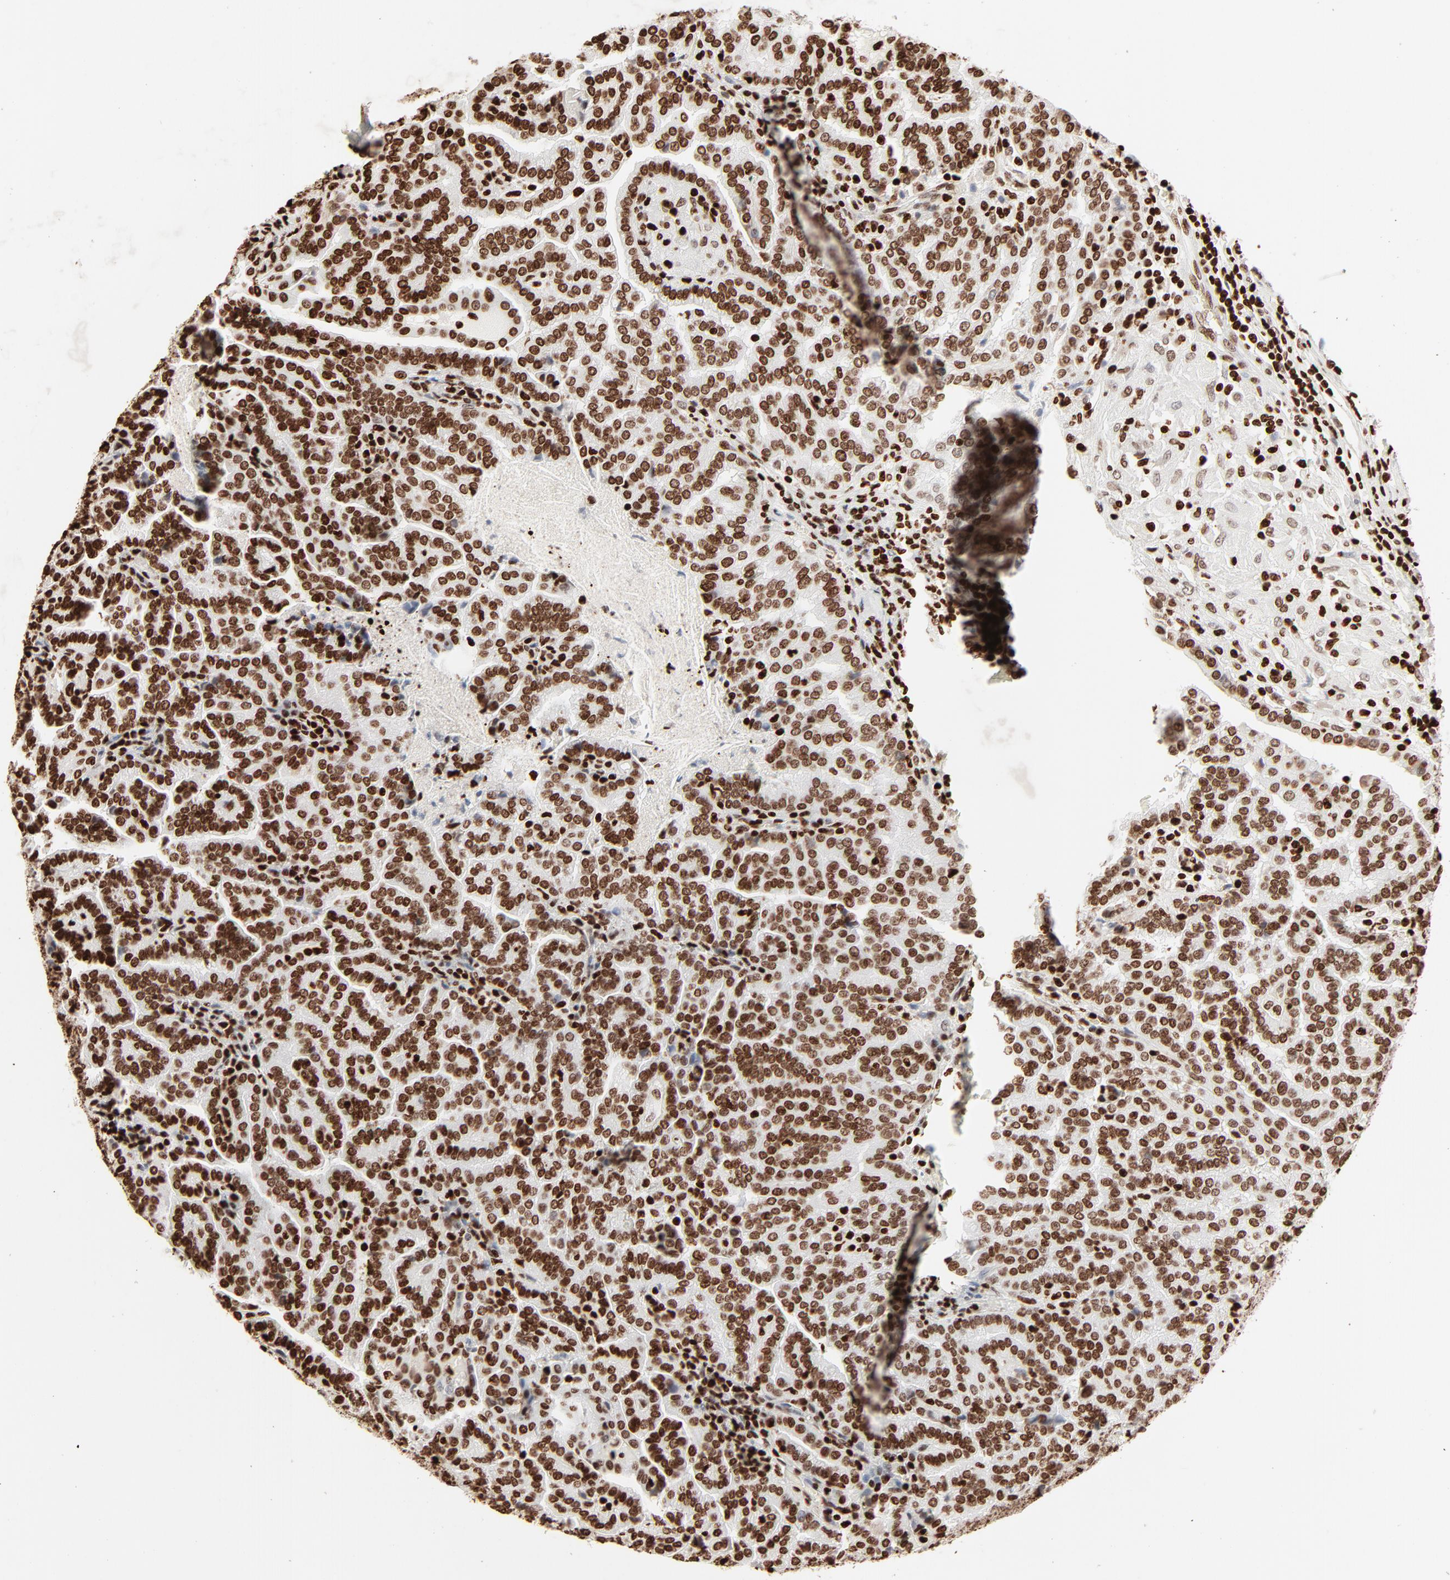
{"staining": {"intensity": "strong", "quantity": ">75%", "location": "nuclear"}, "tissue": "renal cancer", "cell_type": "Tumor cells", "image_type": "cancer", "snomed": [{"axis": "morphology", "description": "Adenocarcinoma, NOS"}, {"axis": "topography", "description": "Kidney"}], "caption": "Tumor cells display high levels of strong nuclear staining in about >75% of cells in adenocarcinoma (renal). The protein of interest is shown in brown color, while the nuclei are stained blue.", "gene": "HMGB2", "patient": {"sex": "male", "age": 61}}